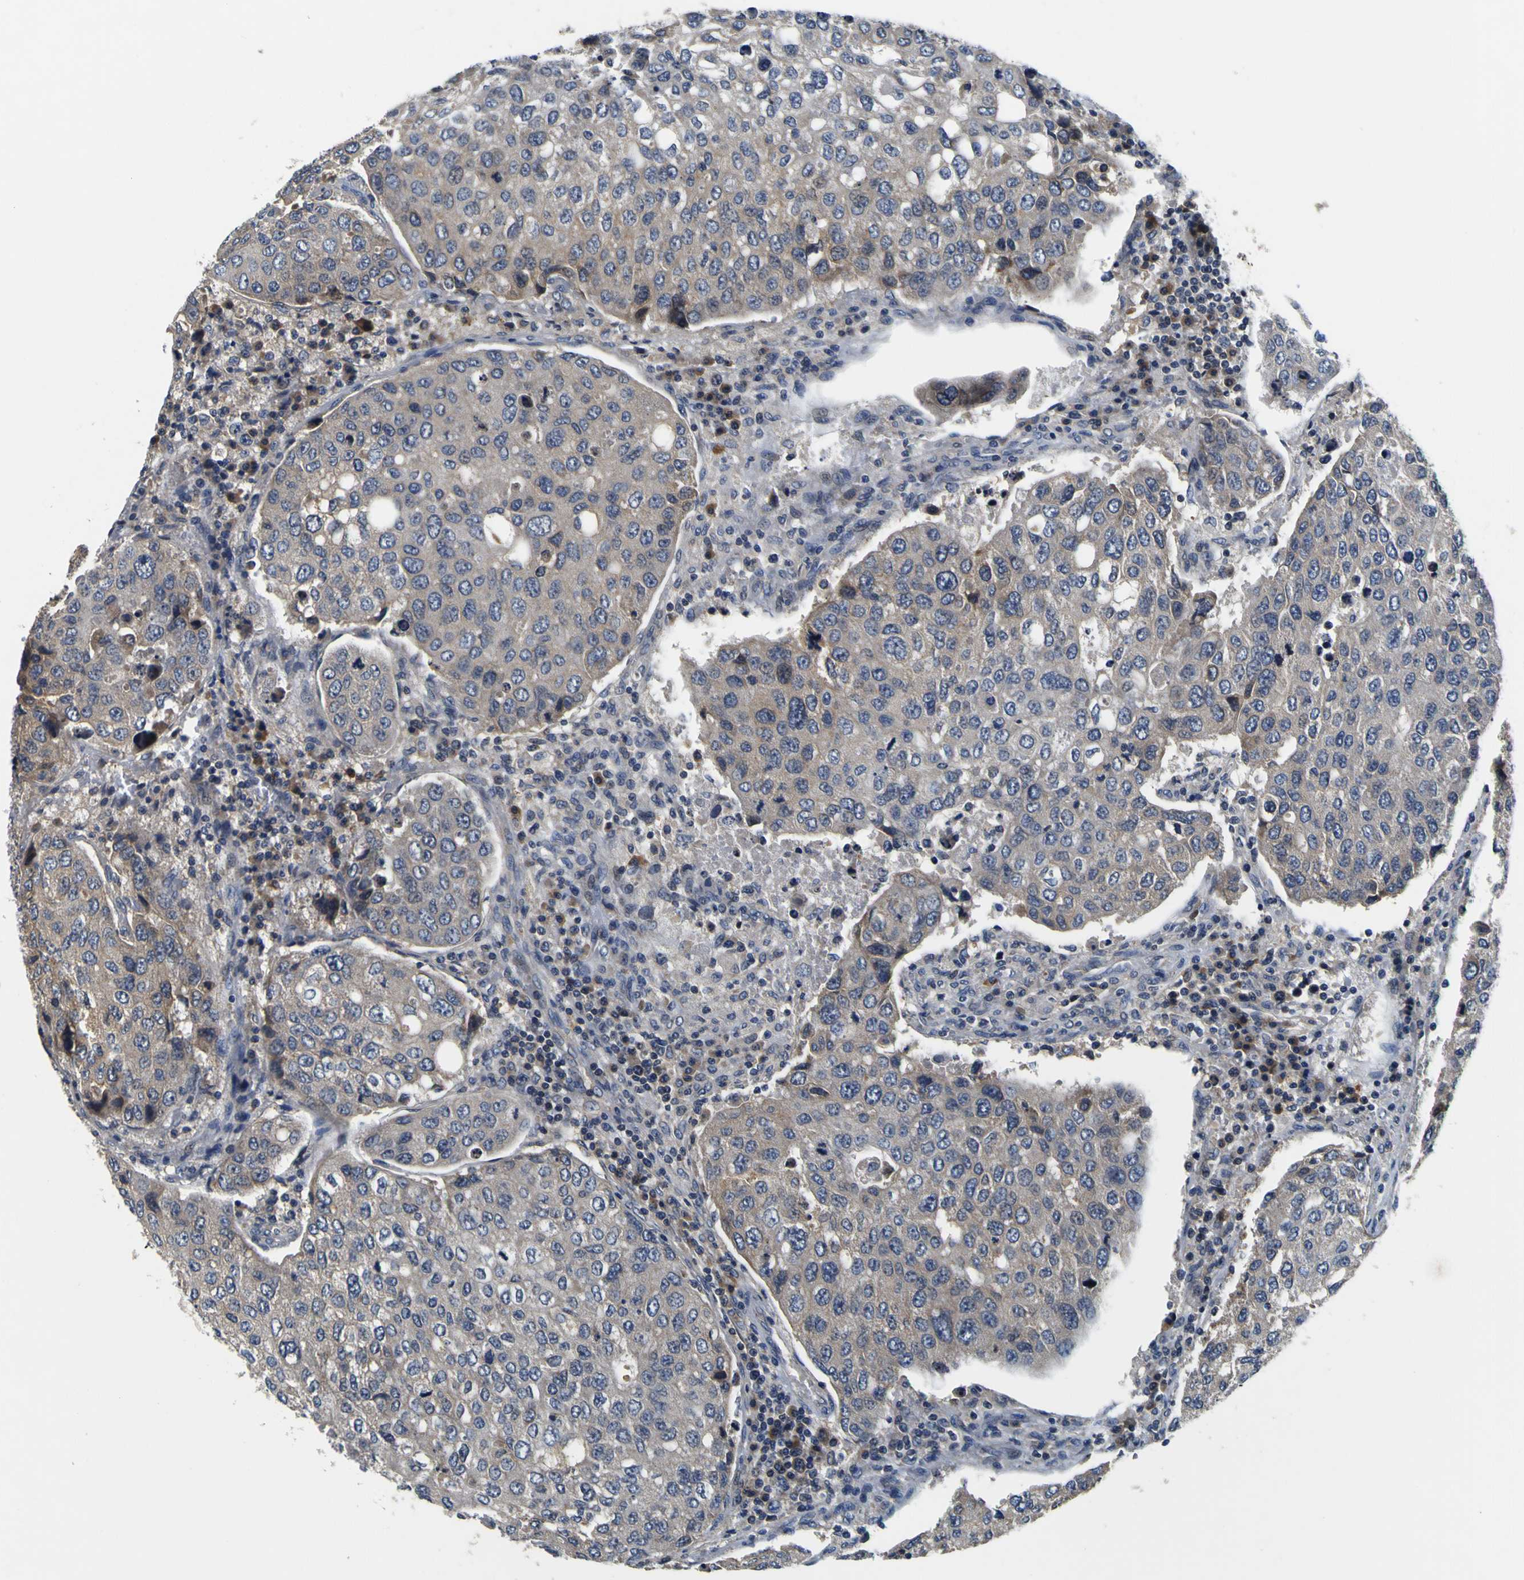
{"staining": {"intensity": "weak", "quantity": "<25%", "location": "cytoplasmic/membranous"}, "tissue": "urothelial cancer", "cell_type": "Tumor cells", "image_type": "cancer", "snomed": [{"axis": "morphology", "description": "Urothelial carcinoma, High grade"}, {"axis": "topography", "description": "Lymph node"}, {"axis": "topography", "description": "Urinary bladder"}], "caption": "Tumor cells are negative for brown protein staining in high-grade urothelial carcinoma.", "gene": "EPHB4", "patient": {"sex": "male", "age": 51}}